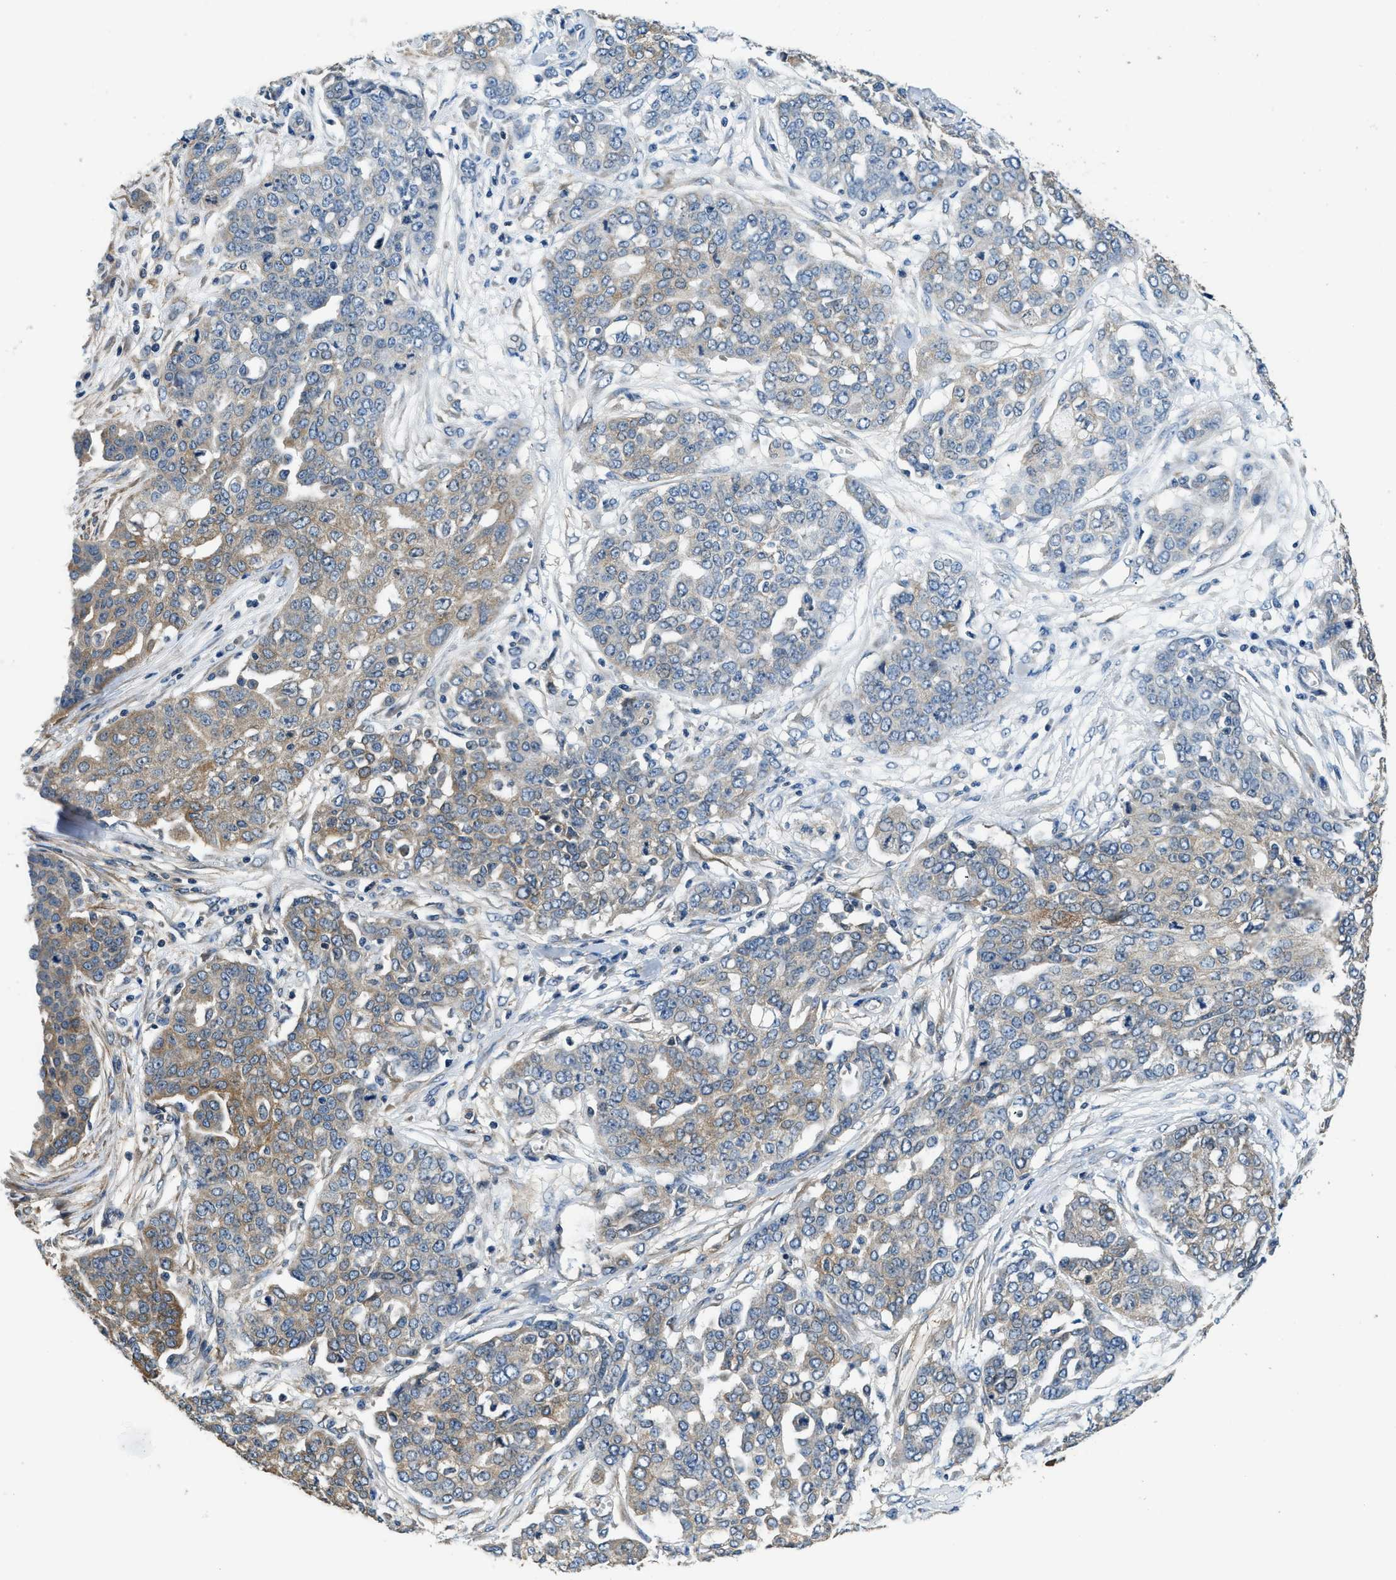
{"staining": {"intensity": "weak", "quantity": "25%-75%", "location": "cytoplasmic/membranous"}, "tissue": "ovarian cancer", "cell_type": "Tumor cells", "image_type": "cancer", "snomed": [{"axis": "morphology", "description": "Cystadenocarcinoma, serous, NOS"}, {"axis": "topography", "description": "Soft tissue"}, {"axis": "topography", "description": "Ovary"}], "caption": "Brown immunohistochemical staining in human ovarian cancer reveals weak cytoplasmic/membranous expression in about 25%-75% of tumor cells.", "gene": "SSH2", "patient": {"sex": "female", "age": 57}}